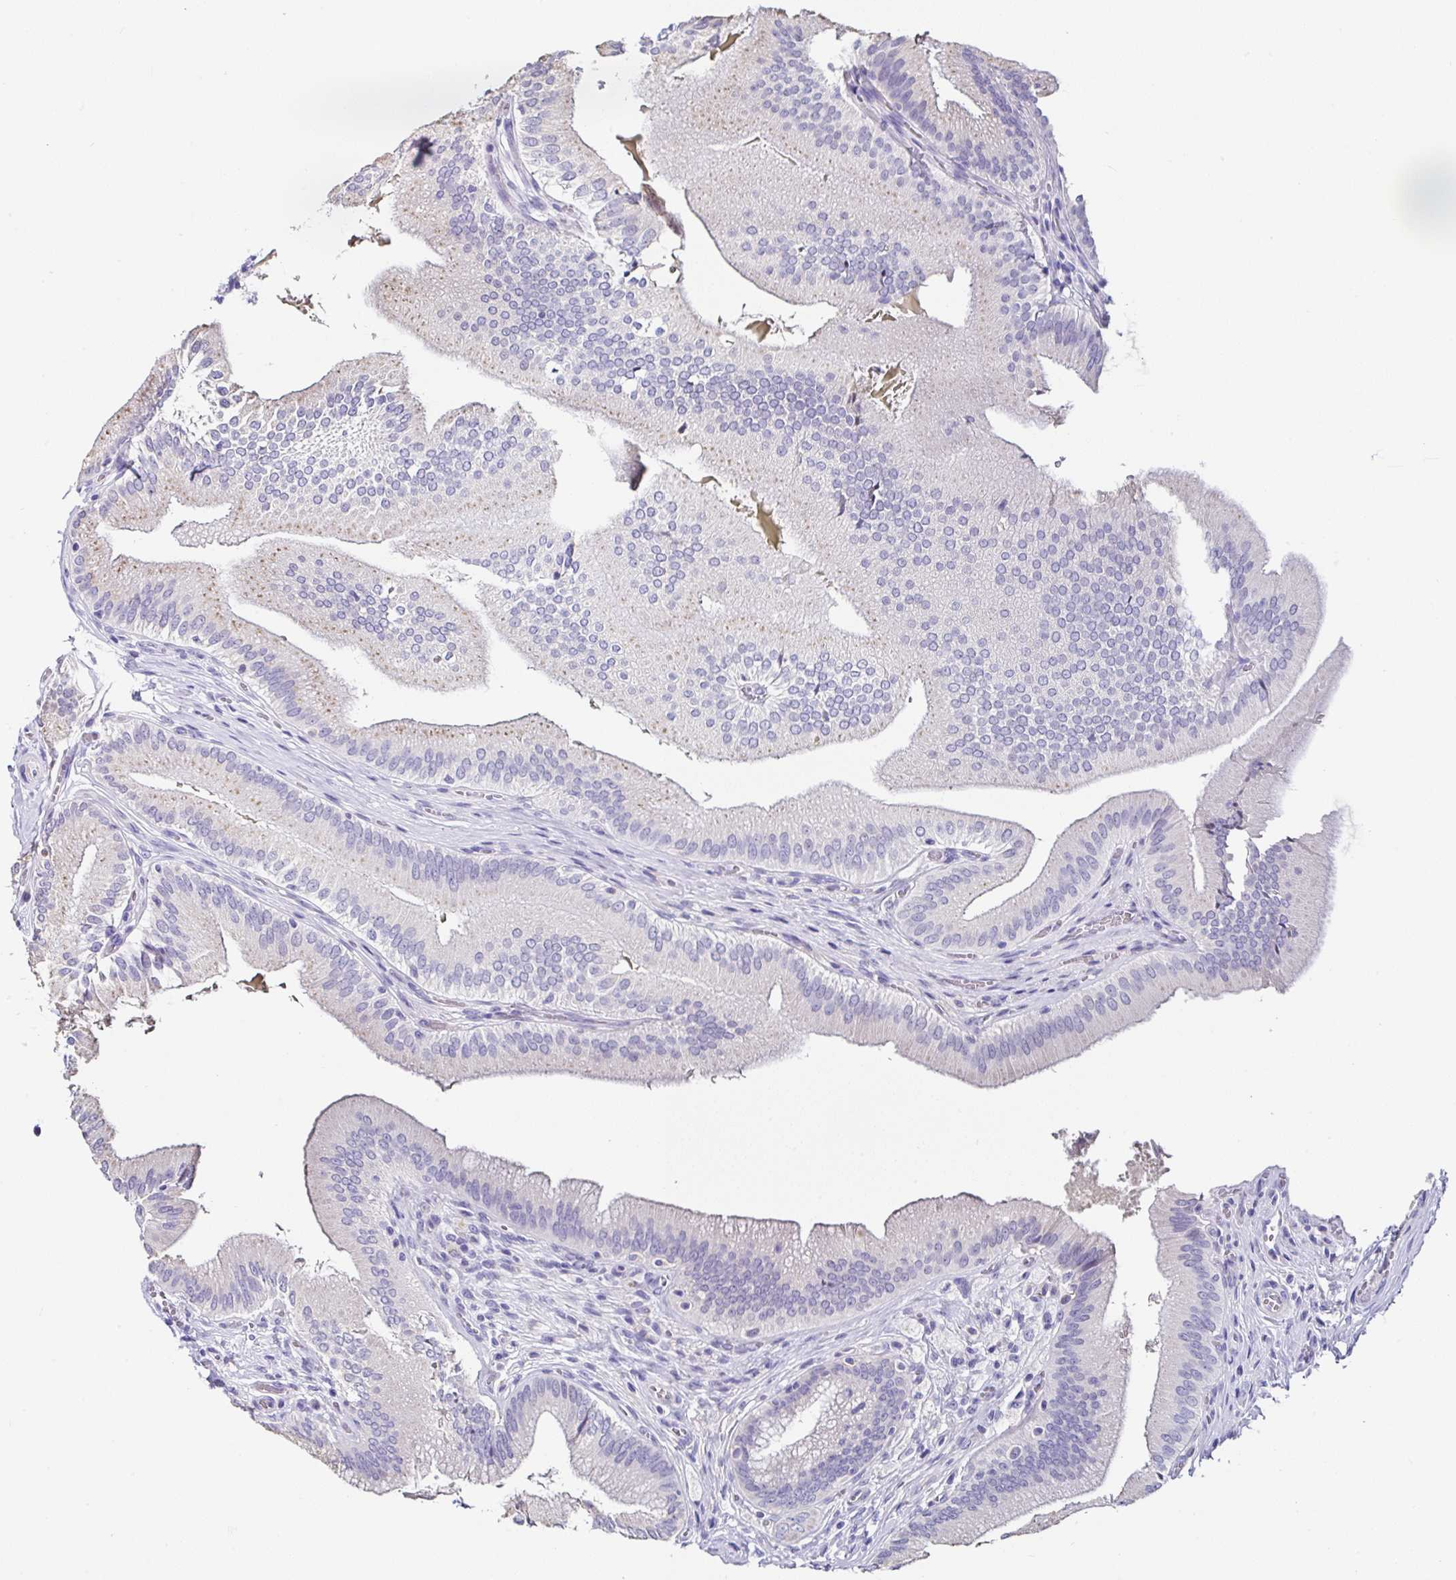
{"staining": {"intensity": "negative", "quantity": "none", "location": "none"}, "tissue": "gallbladder", "cell_type": "Glandular cells", "image_type": "normal", "snomed": [{"axis": "morphology", "description": "Normal tissue, NOS"}, {"axis": "topography", "description": "Gallbladder"}], "caption": "Immunohistochemistry photomicrograph of benign gallbladder: gallbladder stained with DAB (3,3'-diaminobenzidine) reveals no significant protein expression in glandular cells. (DAB (3,3'-diaminobenzidine) immunohistochemistry visualized using brightfield microscopy, high magnification).", "gene": "TMPRSS11E", "patient": {"sex": "male", "age": 17}}